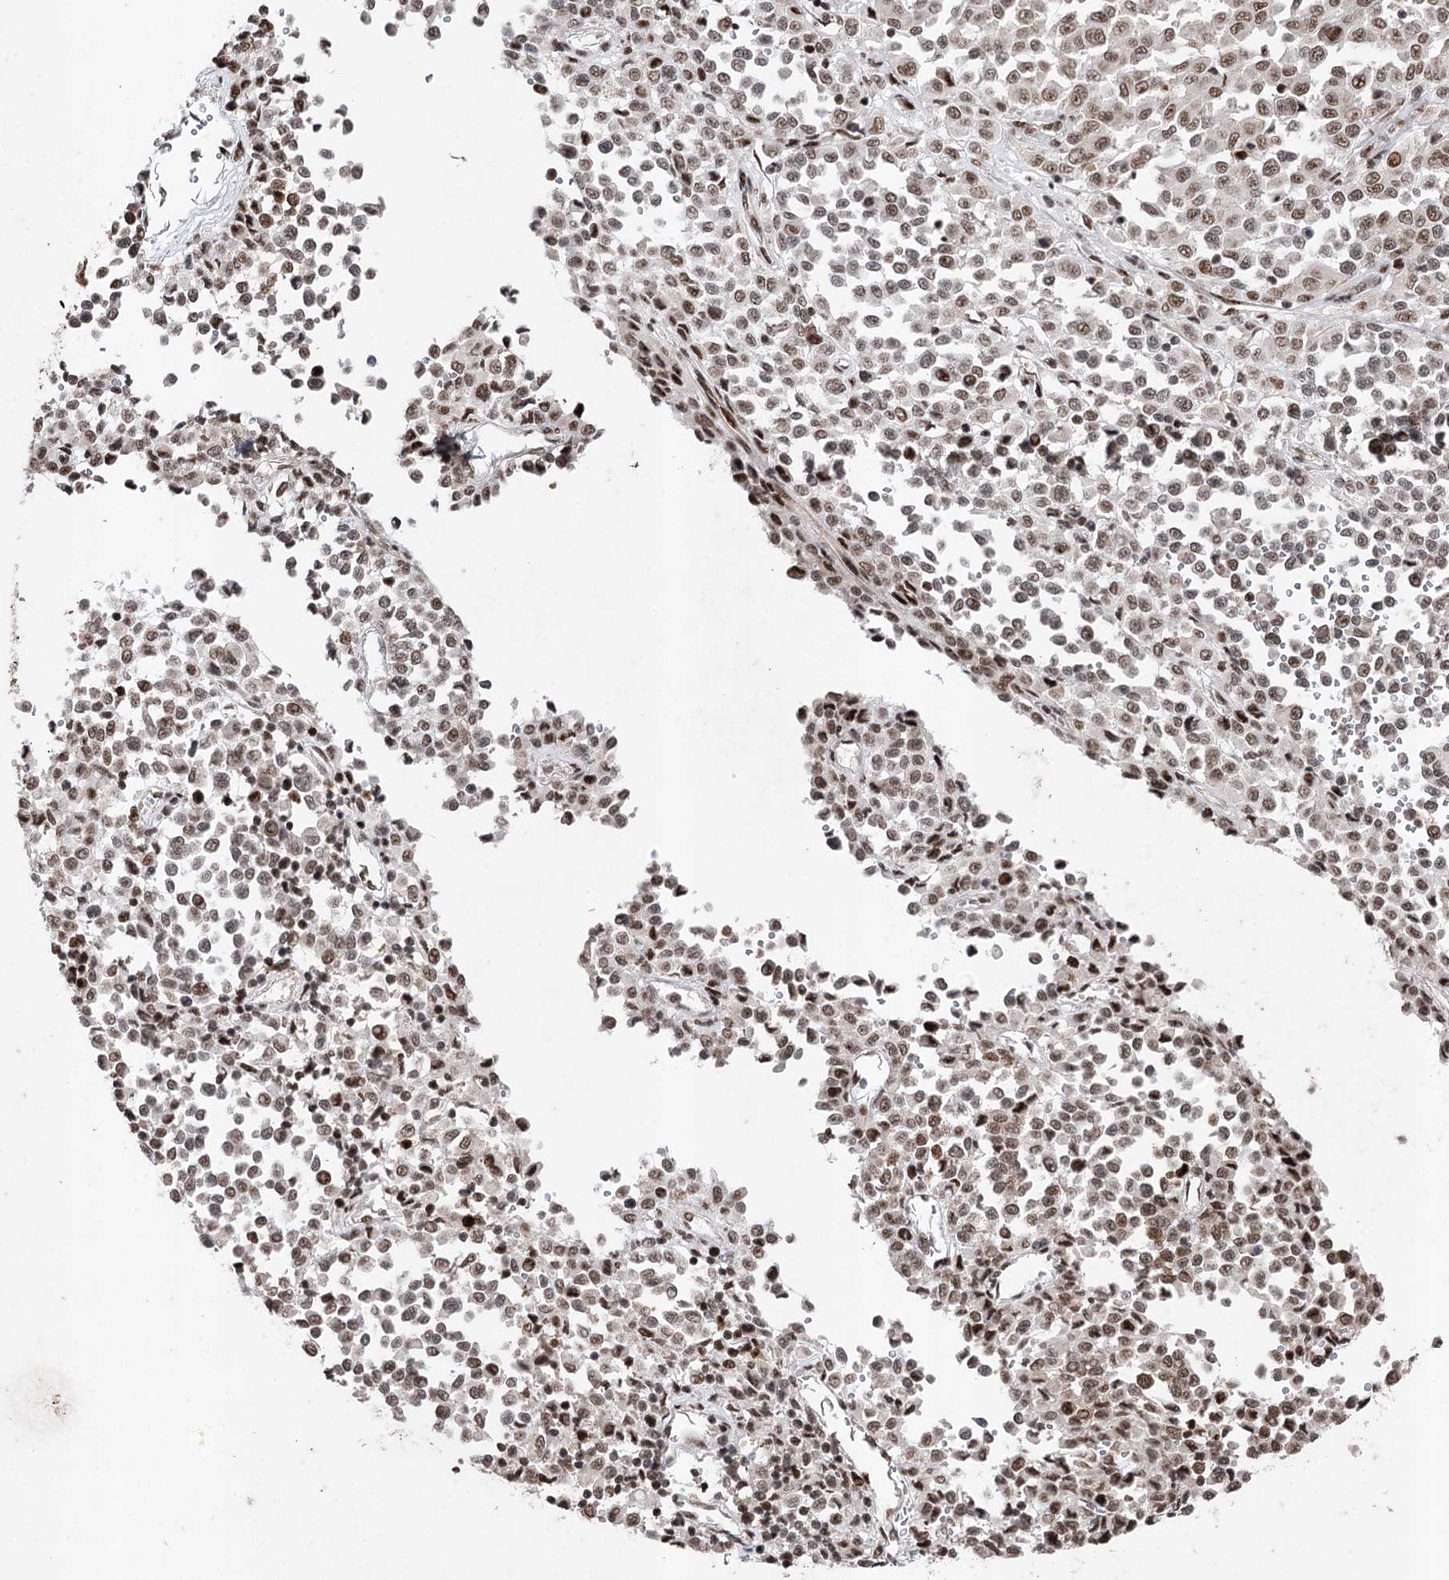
{"staining": {"intensity": "moderate", "quantity": ">75%", "location": "nuclear"}, "tissue": "melanoma", "cell_type": "Tumor cells", "image_type": "cancer", "snomed": [{"axis": "morphology", "description": "Malignant melanoma, Metastatic site"}, {"axis": "topography", "description": "Pancreas"}], "caption": "Moderate nuclear expression is seen in approximately >75% of tumor cells in melanoma.", "gene": "PDCD4", "patient": {"sex": "female", "age": 30}}